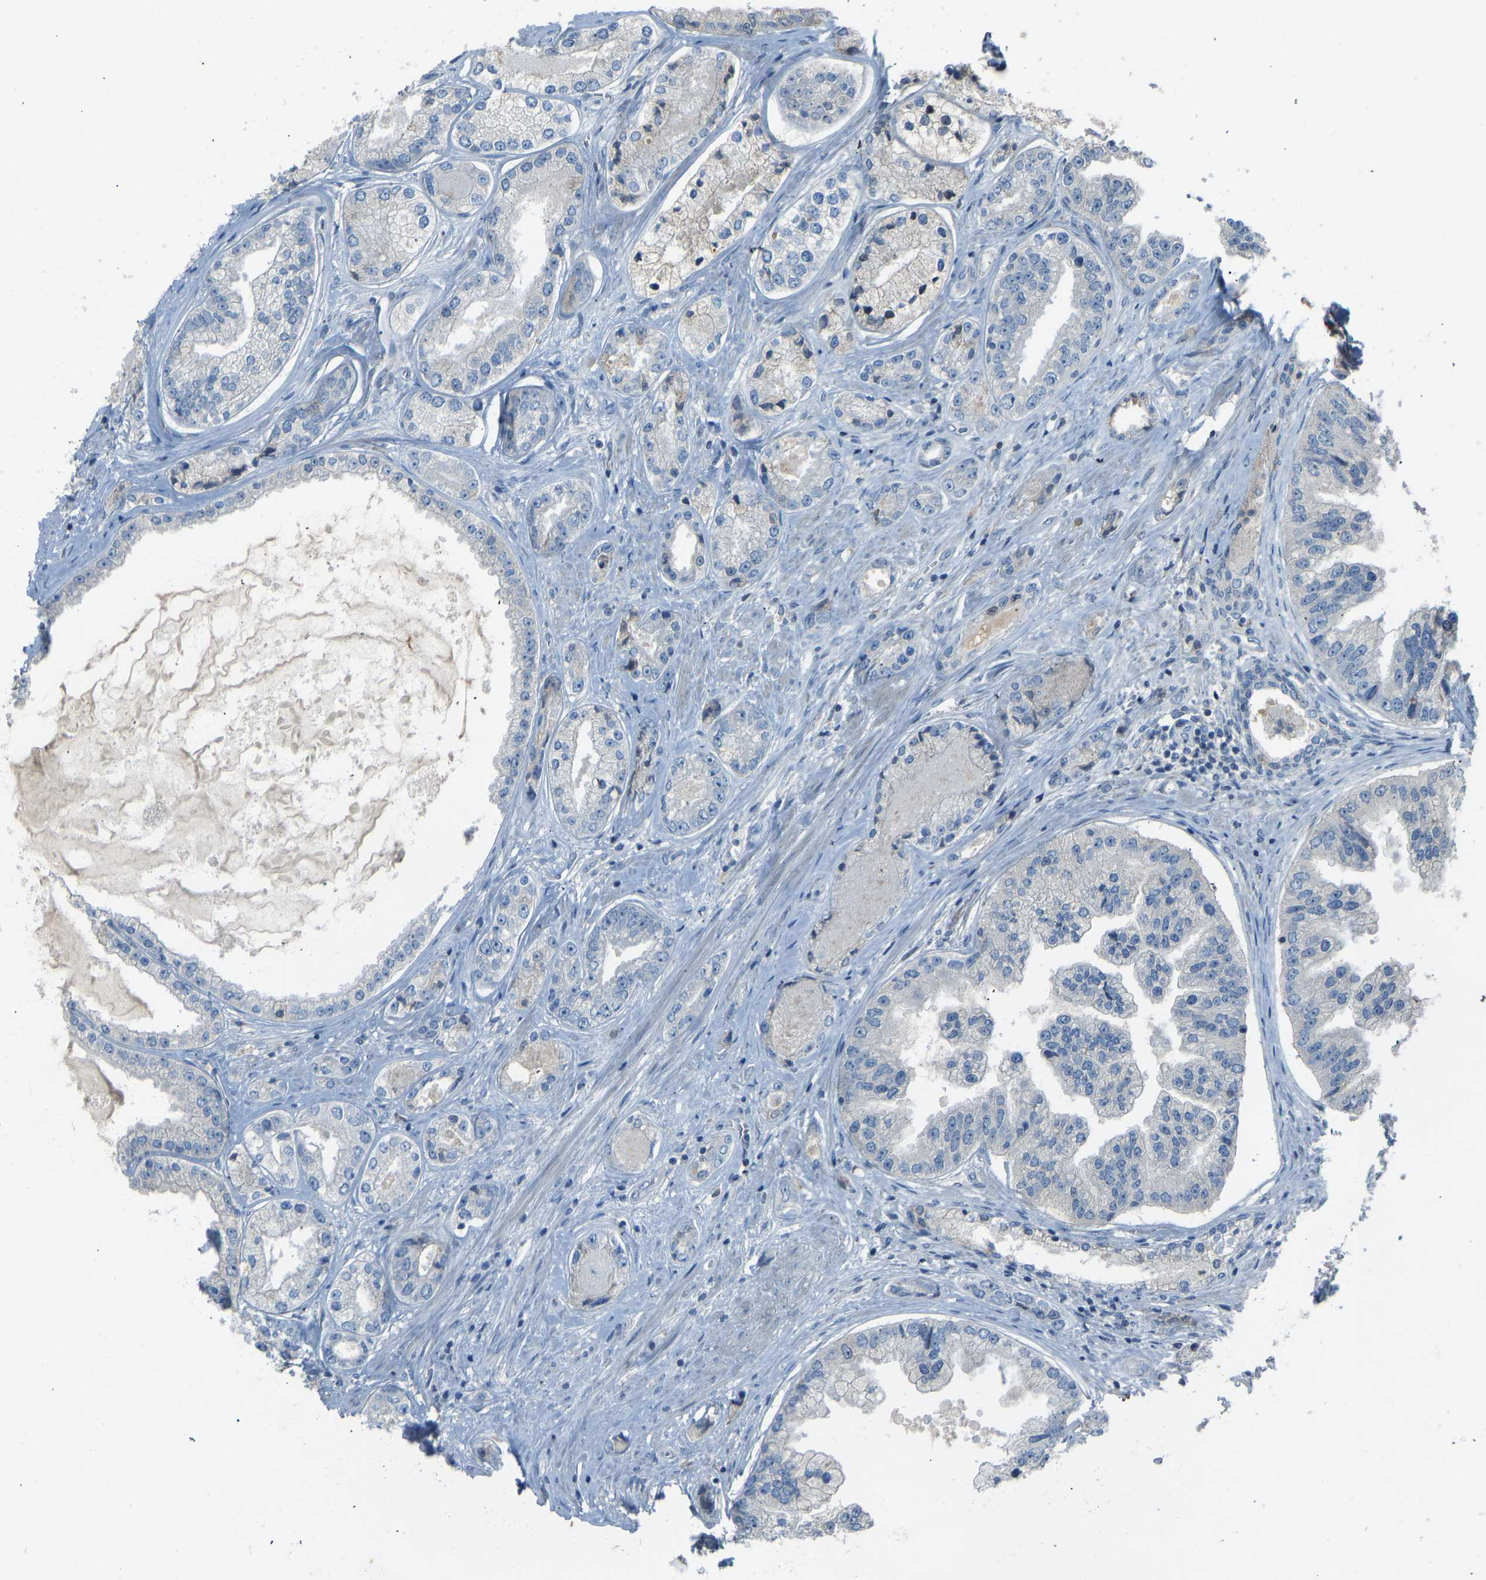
{"staining": {"intensity": "negative", "quantity": "none", "location": "none"}, "tissue": "prostate cancer", "cell_type": "Tumor cells", "image_type": "cancer", "snomed": [{"axis": "morphology", "description": "Adenocarcinoma, High grade"}, {"axis": "topography", "description": "Prostate"}], "caption": "Tumor cells show no significant positivity in prostate cancer (high-grade adenocarcinoma).", "gene": "FBLN2", "patient": {"sex": "male", "age": 61}}